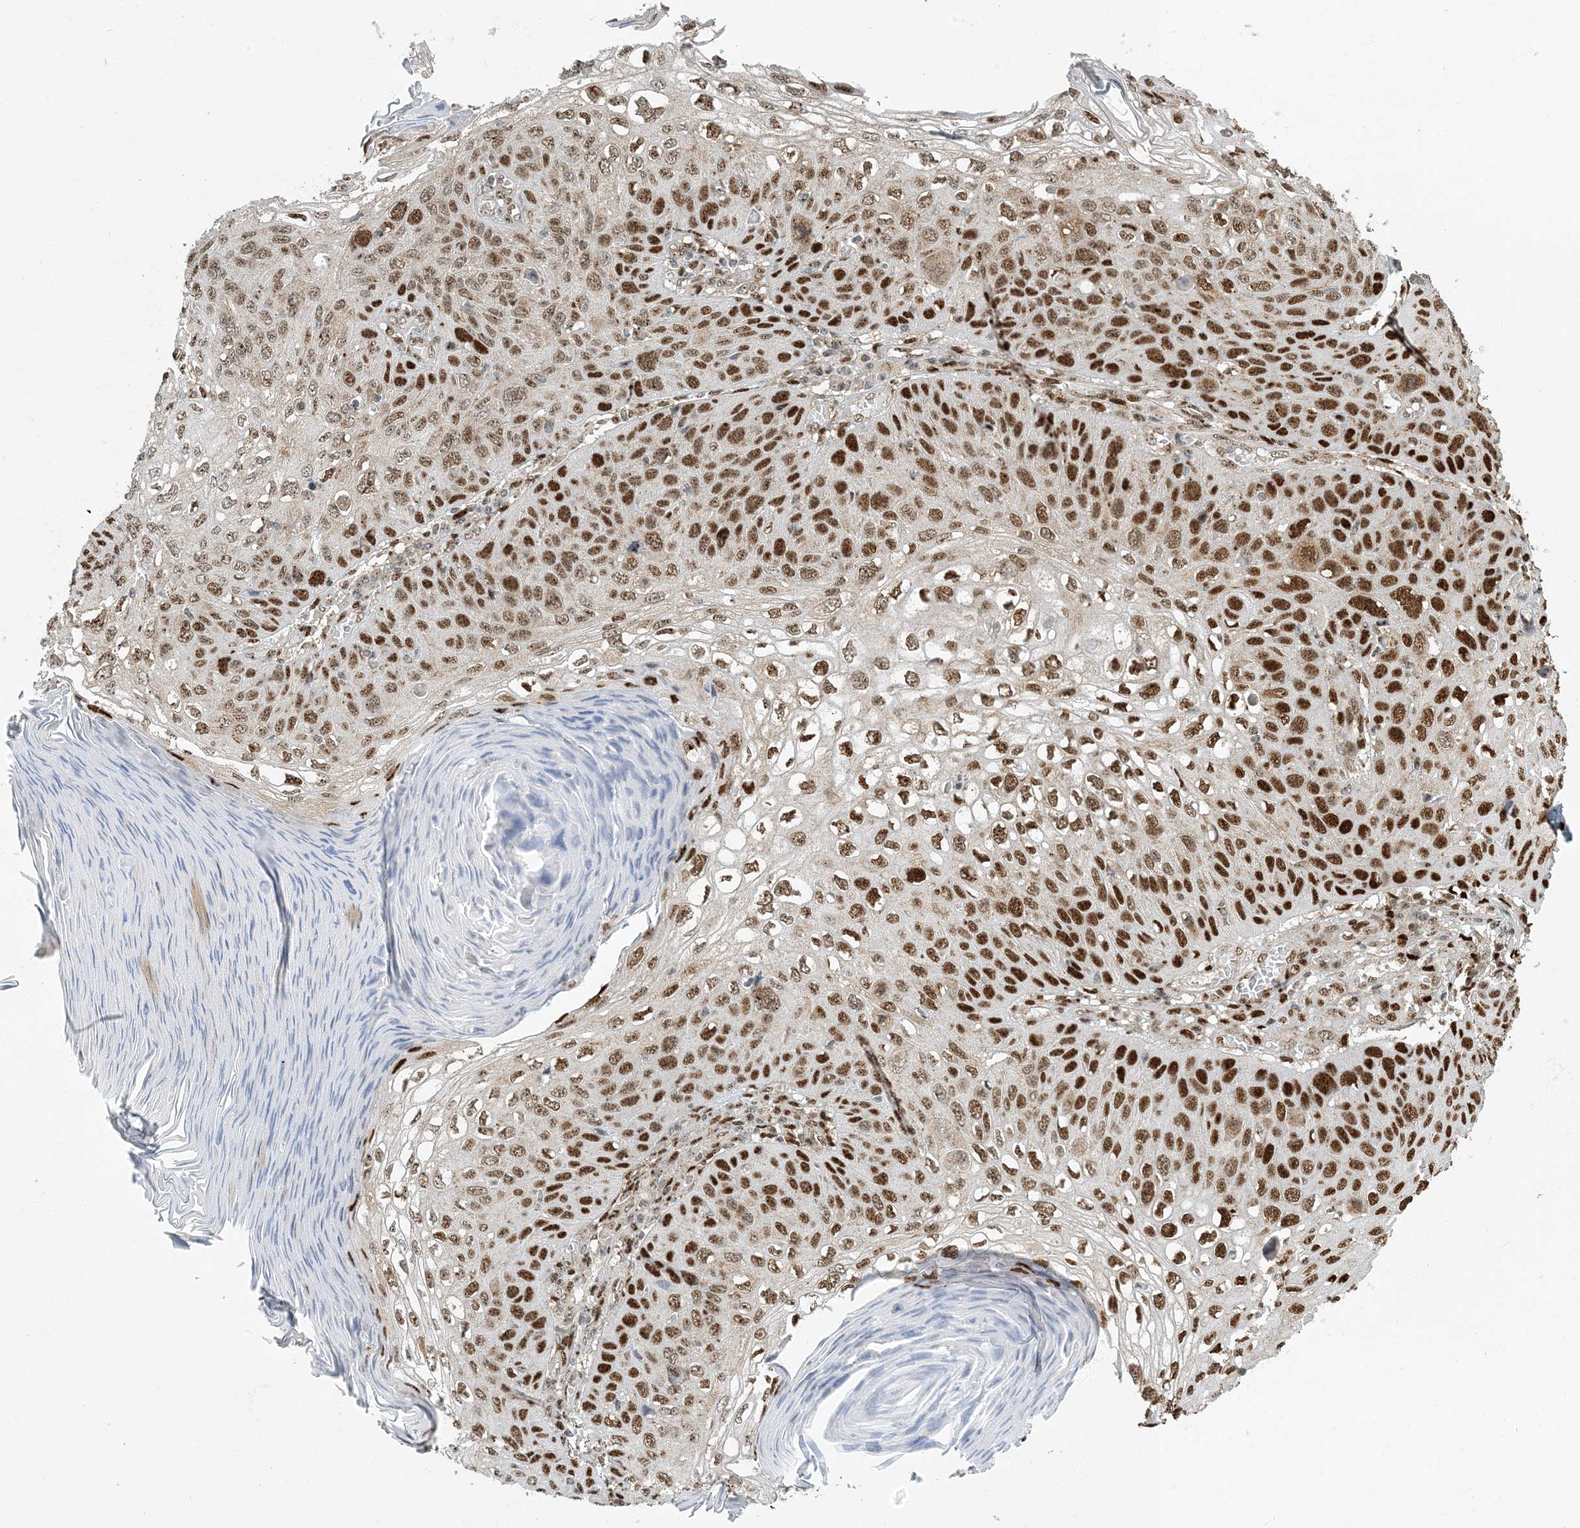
{"staining": {"intensity": "strong", "quantity": ">75%", "location": "nuclear"}, "tissue": "skin cancer", "cell_type": "Tumor cells", "image_type": "cancer", "snomed": [{"axis": "morphology", "description": "Squamous cell carcinoma, NOS"}, {"axis": "topography", "description": "Skin"}], "caption": "The immunohistochemical stain shows strong nuclear positivity in tumor cells of squamous cell carcinoma (skin) tissue. The staining was performed using DAB to visualize the protein expression in brown, while the nuclei were stained in blue with hematoxylin (Magnification: 20x).", "gene": "MBD1", "patient": {"sex": "female", "age": 90}}